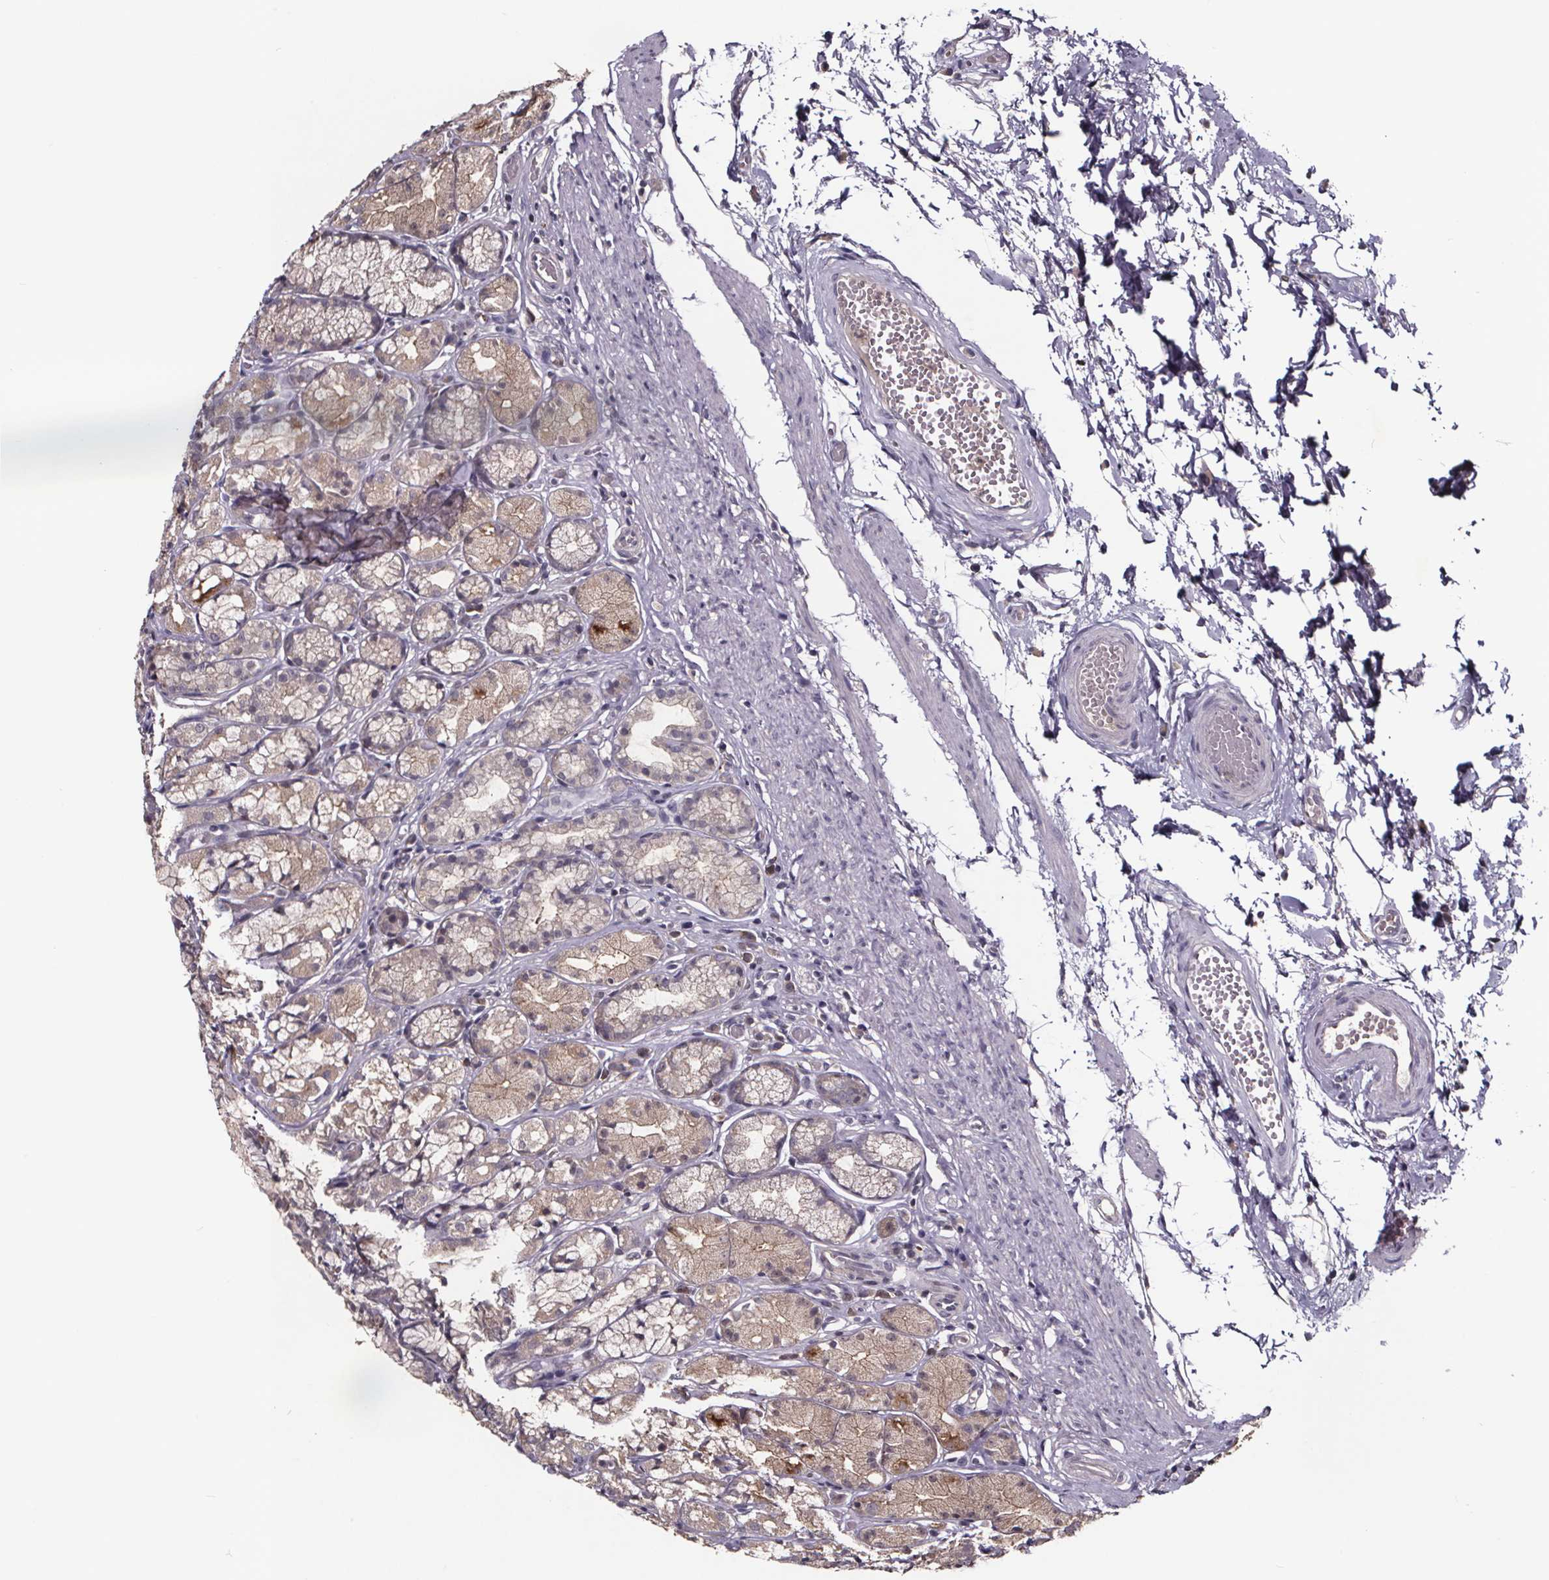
{"staining": {"intensity": "weak", "quantity": "25%-75%", "location": "cytoplasmic/membranous"}, "tissue": "stomach", "cell_type": "Glandular cells", "image_type": "normal", "snomed": [{"axis": "morphology", "description": "Normal tissue, NOS"}, {"axis": "topography", "description": "Stomach"}], "caption": "Immunohistochemical staining of benign stomach displays weak cytoplasmic/membranous protein expression in approximately 25%-75% of glandular cells.", "gene": "SMIM1", "patient": {"sex": "male", "age": 70}}